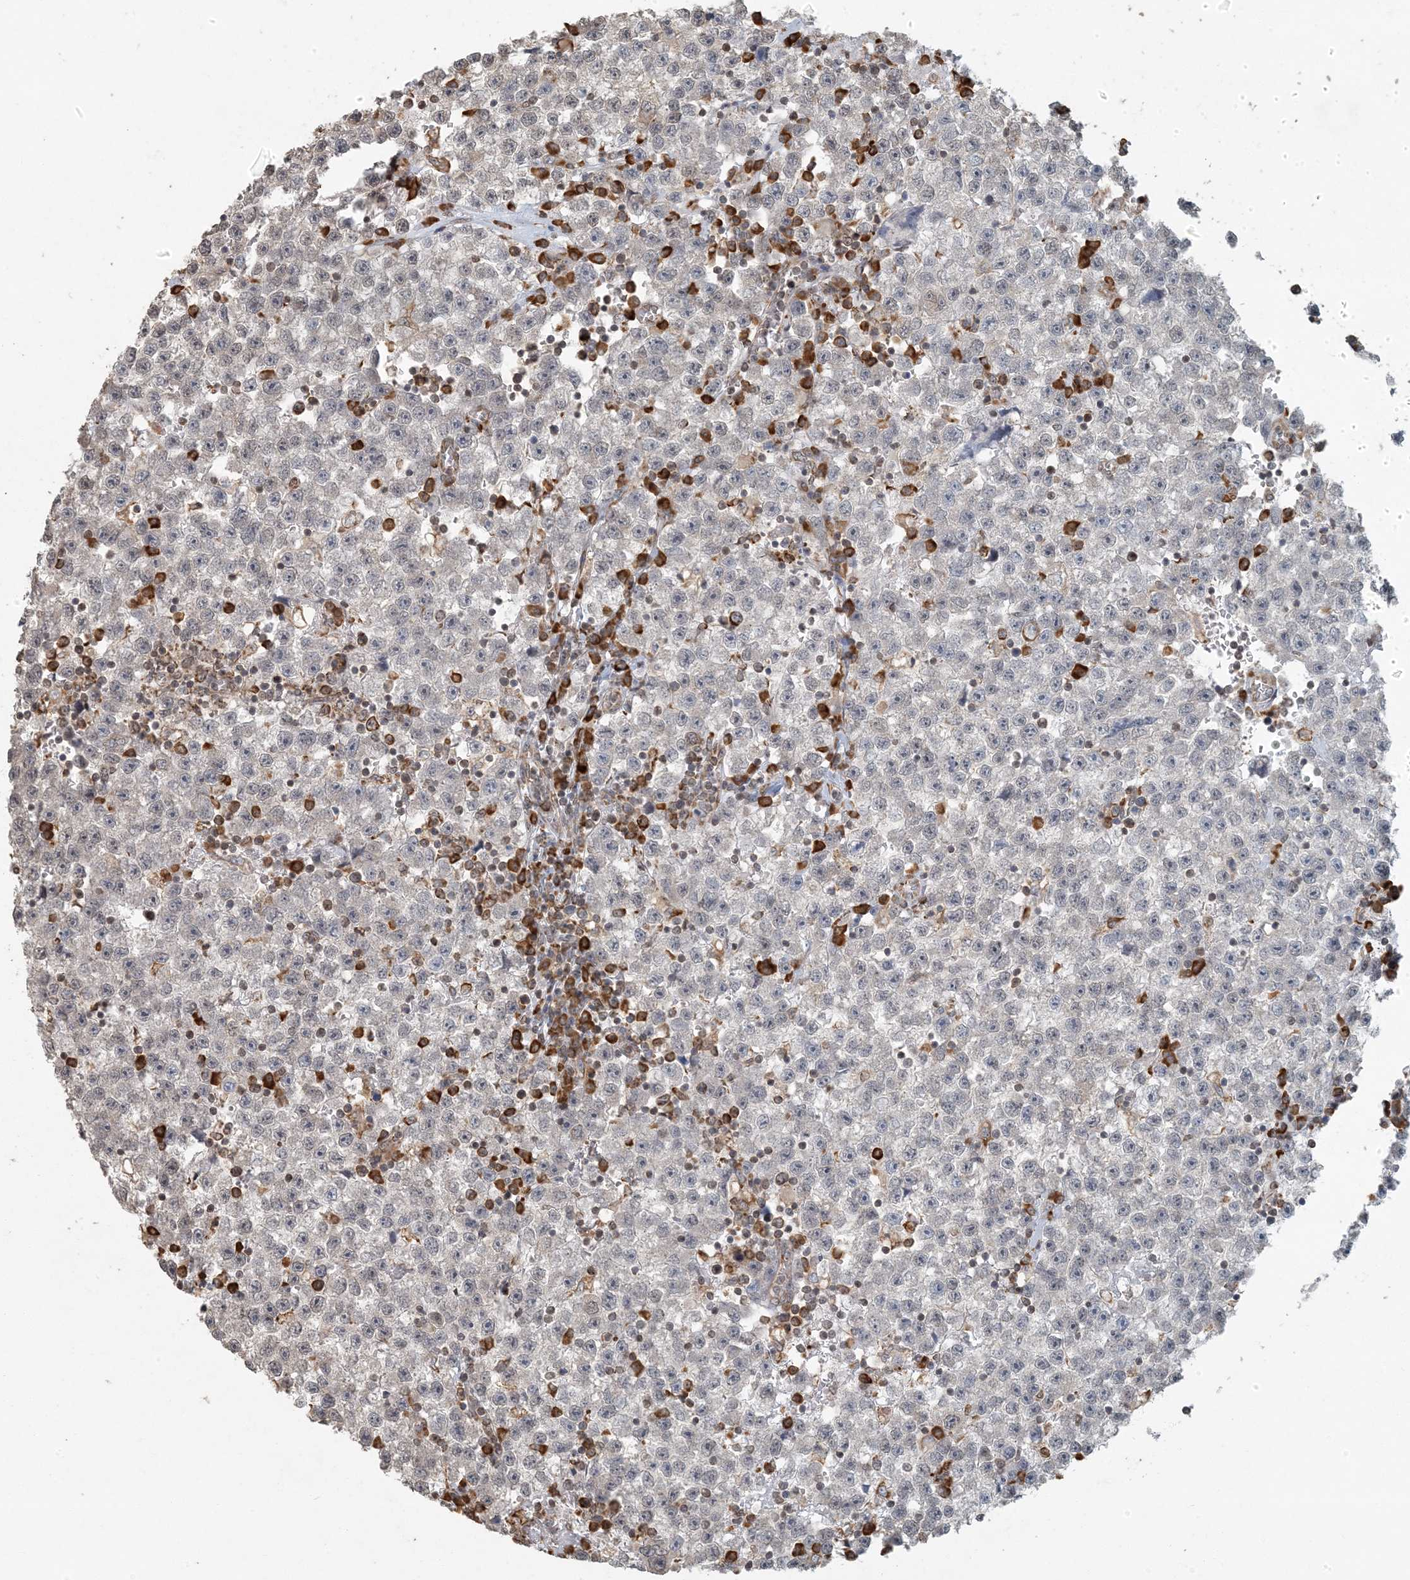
{"staining": {"intensity": "negative", "quantity": "none", "location": "none"}, "tissue": "testis cancer", "cell_type": "Tumor cells", "image_type": "cancer", "snomed": [{"axis": "morphology", "description": "Seminoma, NOS"}, {"axis": "topography", "description": "Testis"}], "caption": "This histopathology image is of testis cancer (seminoma) stained with IHC to label a protein in brown with the nuclei are counter-stained blue. There is no staining in tumor cells.", "gene": "AK9", "patient": {"sex": "male", "age": 22}}